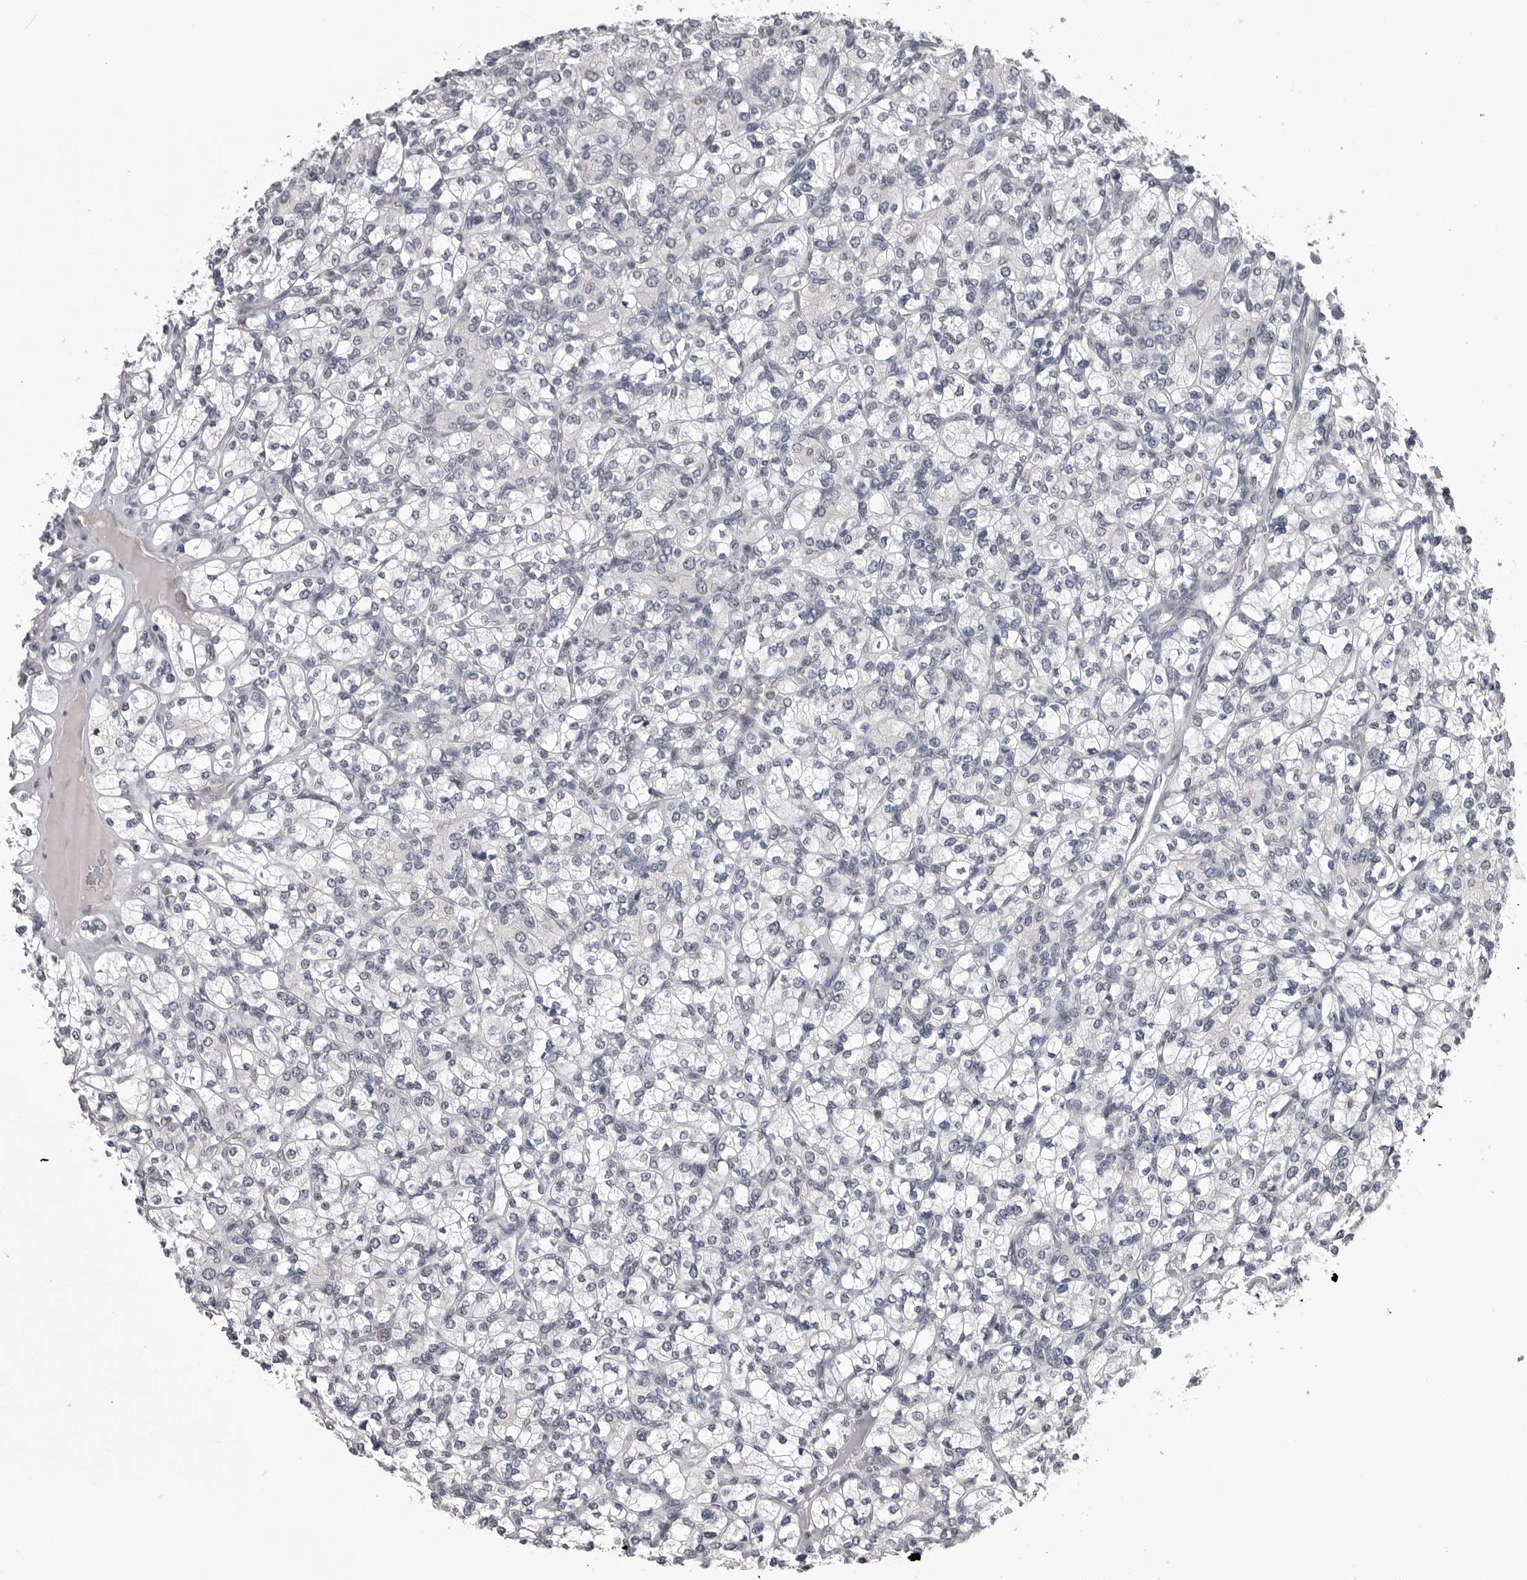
{"staining": {"intensity": "negative", "quantity": "none", "location": "none"}, "tissue": "renal cancer", "cell_type": "Tumor cells", "image_type": "cancer", "snomed": [{"axis": "morphology", "description": "Adenocarcinoma, NOS"}, {"axis": "topography", "description": "Kidney"}], "caption": "A high-resolution histopathology image shows immunohistochemistry staining of adenocarcinoma (renal), which shows no significant positivity in tumor cells.", "gene": "DLG2", "patient": {"sex": "male", "age": 77}}